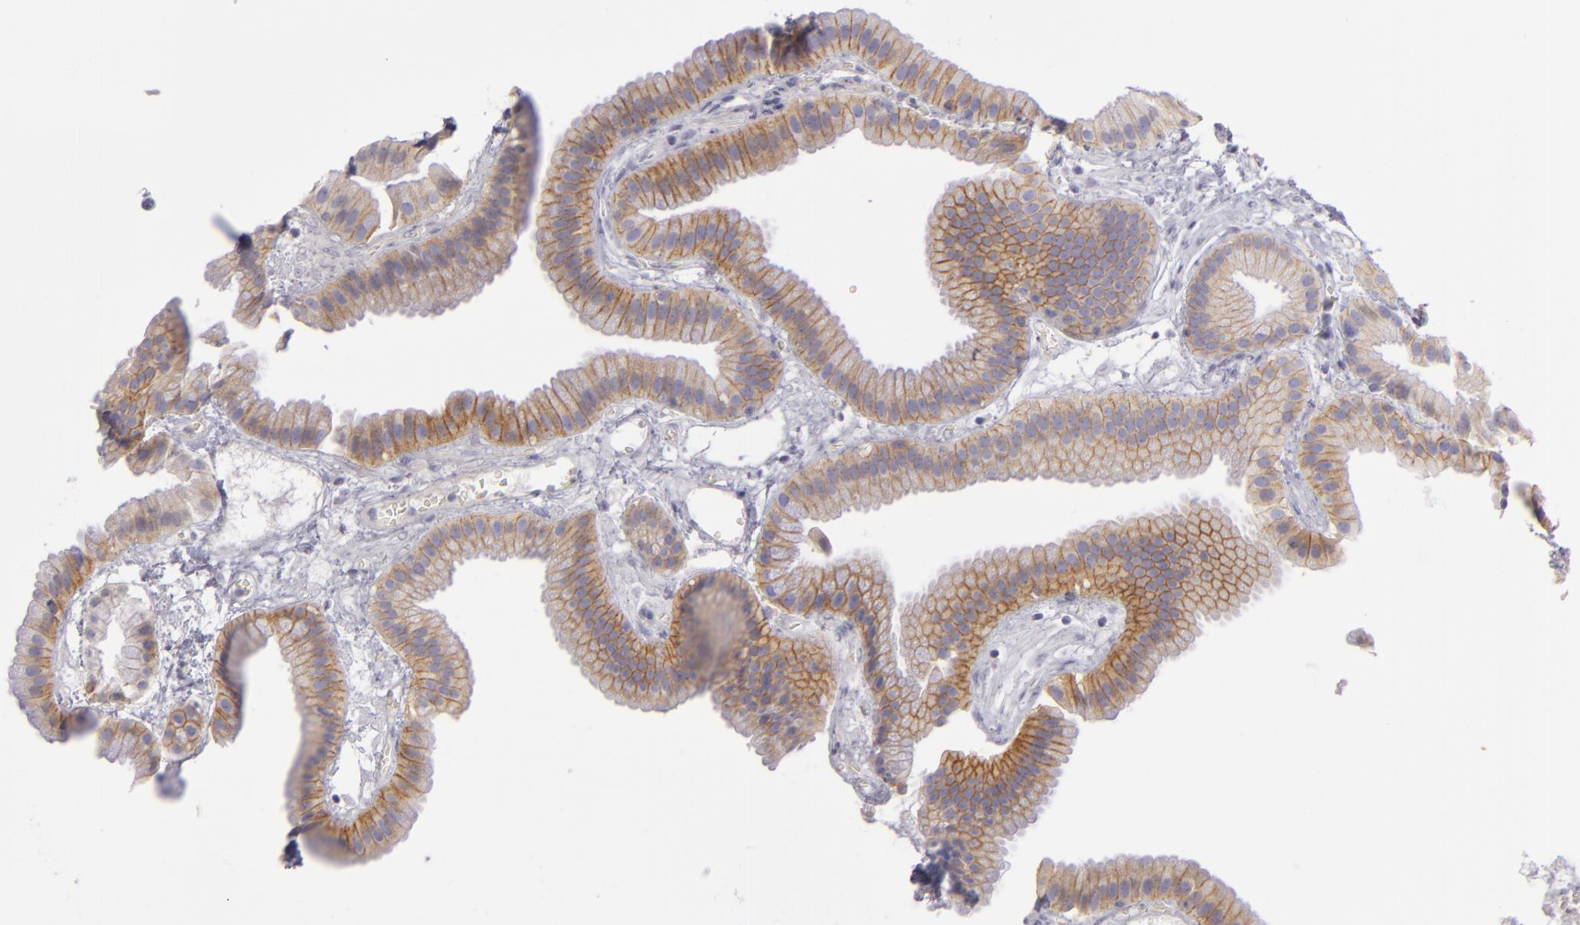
{"staining": {"intensity": "strong", "quantity": ">75%", "location": "cytoplasmic/membranous"}, "tissue": "gallbladder", "cell_type": "Glandular cells", "image_type": "normal", "snomed": [{"axis": "morphology", "description": "Normal tissue, NOS"}, {"axis": "topography", "description": "Gallbladder"}], "caption": "Immunohistochemical staining of unremarkable gallbladder exhibits >75% levels of strong cytoplasmic/membranous protein staining in about >75% of glandular cells.", "gene": "DLG4", "patient": {"sex": "female", "age": 63}}